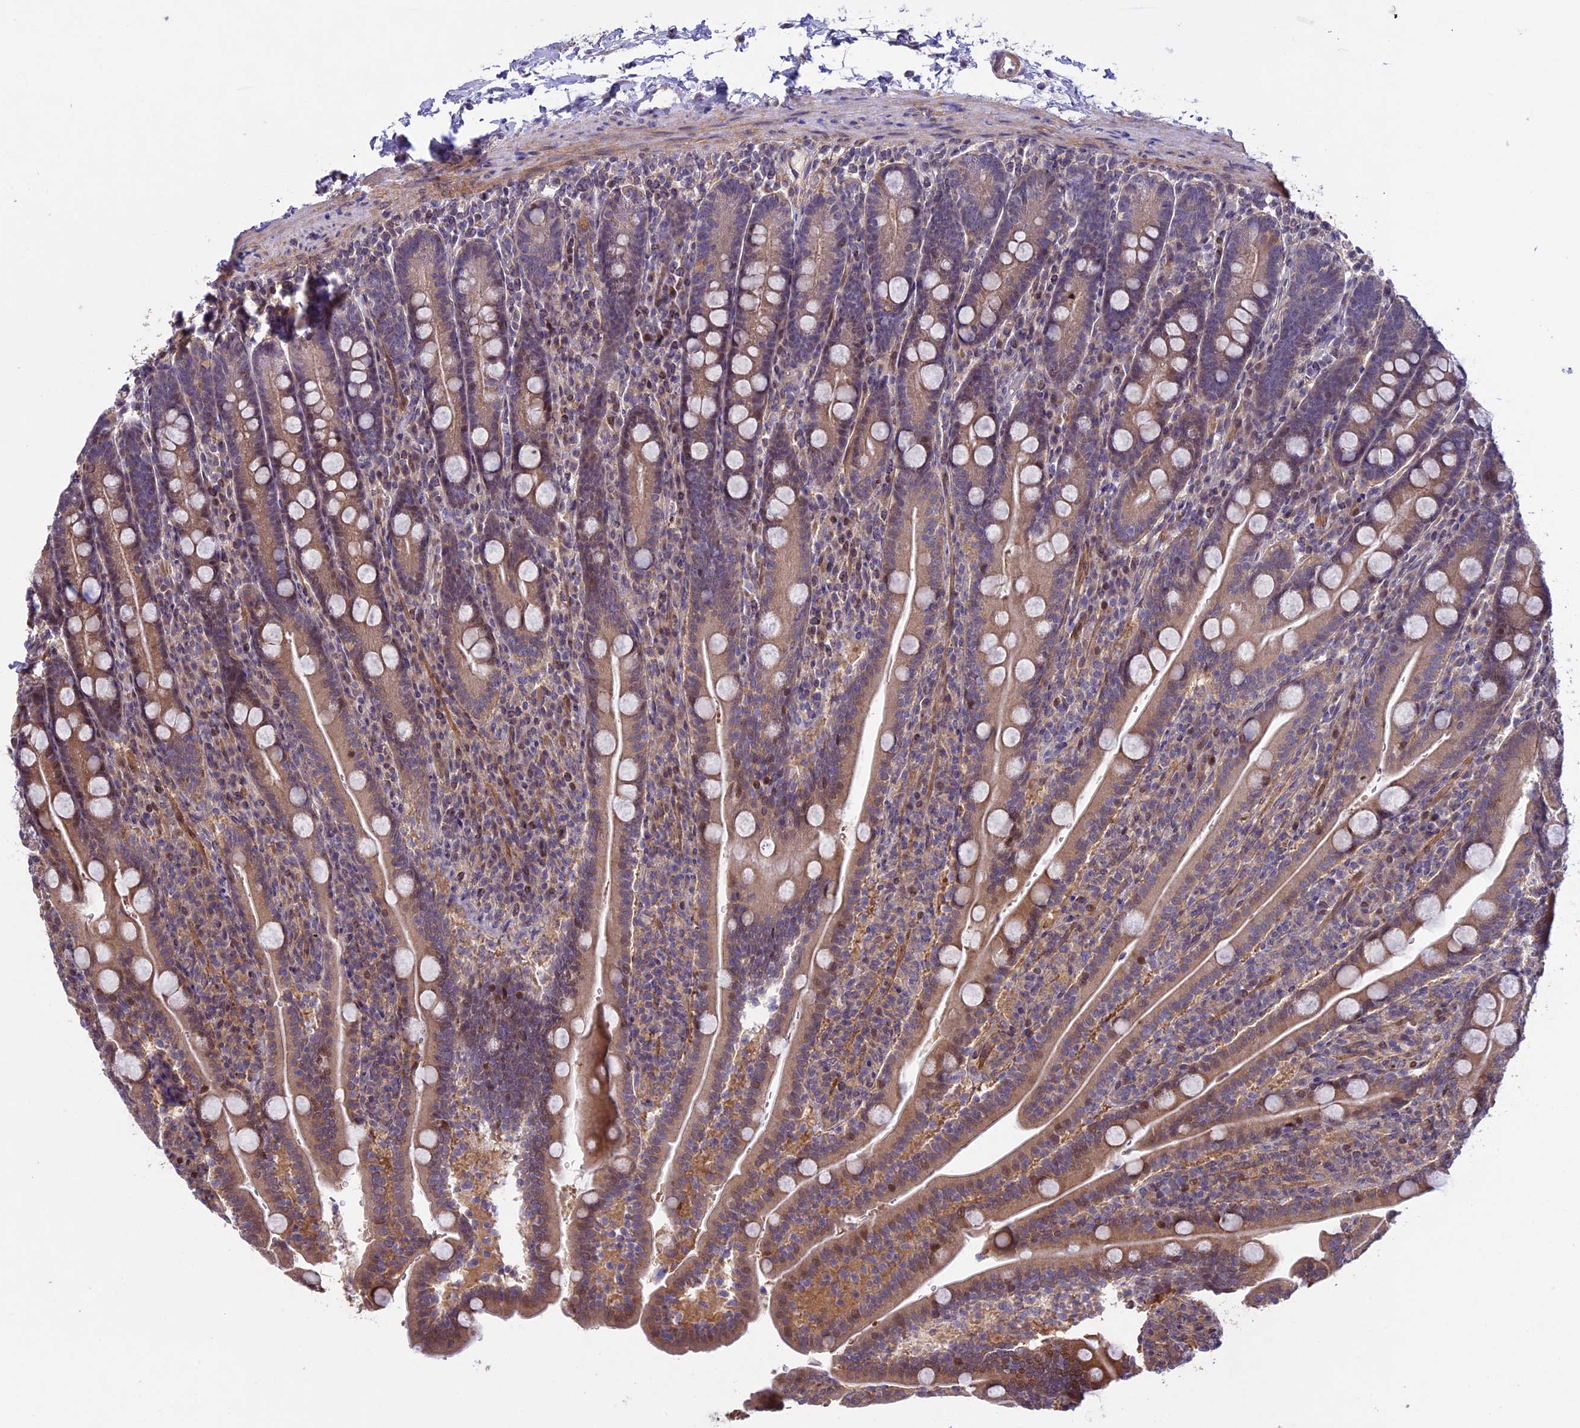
{"staining": {"intensity": "moderate", "quantity": "<25%", "location": "cytoplasmic/membranous,nuclear"}, "tissue": "duodenum", "cell_type": "Glandular cells", "image_type": "normal", "snomed": [{"axis": "morphology", "description": "Normal tissue, NOS"}, {"axis": "topography", "description": "Duodenum"}], "caption": "Immunohistochemistry (IHC) of benign human duodenum displays low levels of moderate cytoplasmic/membranous,nuclear positivity in approximately <25% of glandular cells.", "gene": "MAN2C1", "patient": {"sex": "male", "age": 35}}